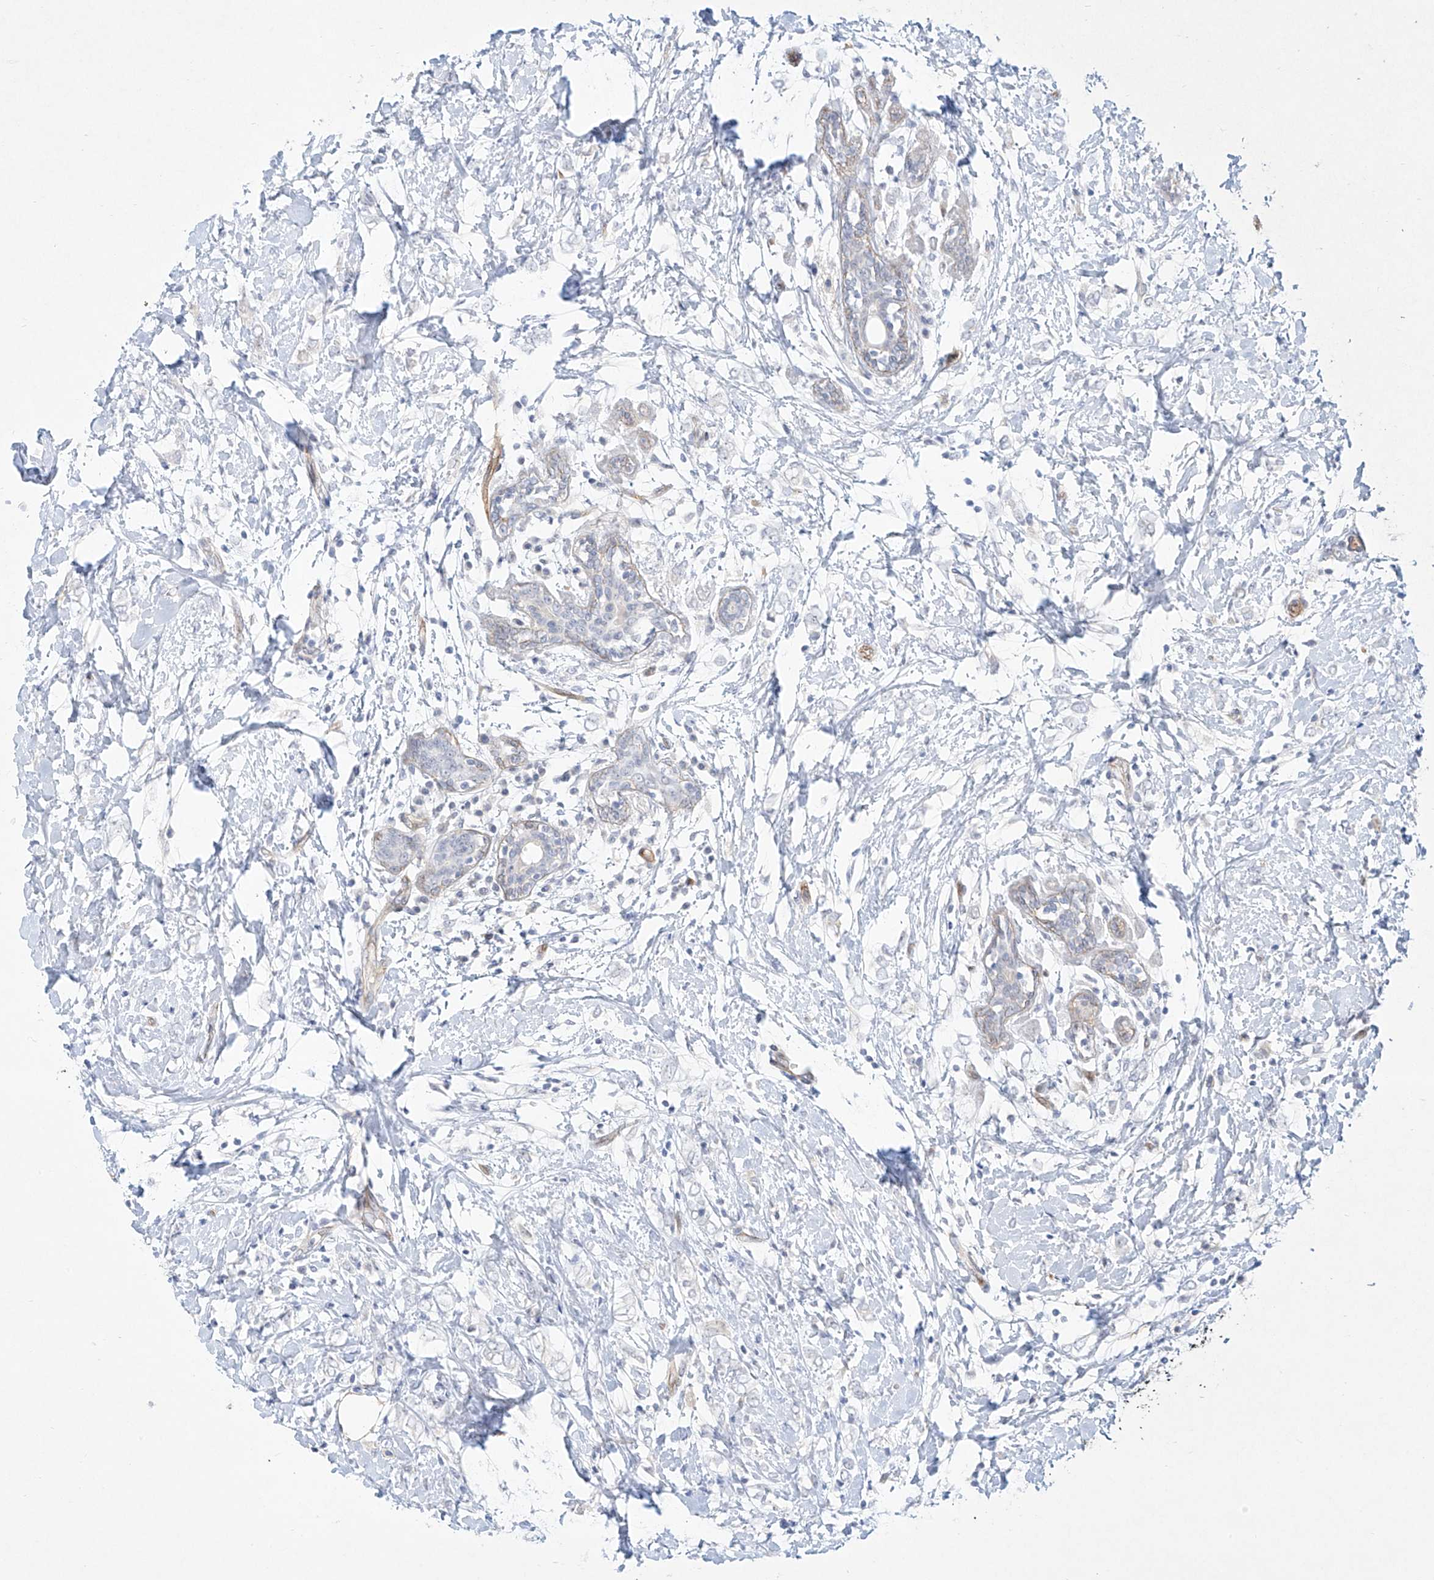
{"staining": {"intensity": "negative", "quantity": "none", "location": "none"}, "tissue": "breast cancer", "cell_type": "Tumor cells", "image_type": "cancer", "snomed": [{"axis": "morphology", "description": "Normal tissue, NOS"}, {"axis": "morphology", "description": "Lobular carcinoma"}, {"axis": "topography", "description": "Breast"}], "caption": "A photomicrograph of breast lobular carcinoma stained for a protein exhibits no brown staining in tumor cells. (DAB (3,3'-diaminobenzidine) immunohistochemistry (IHC), high magnification).", "gene": "REEP2", "patient": {"sex": "female", "age": 47}}